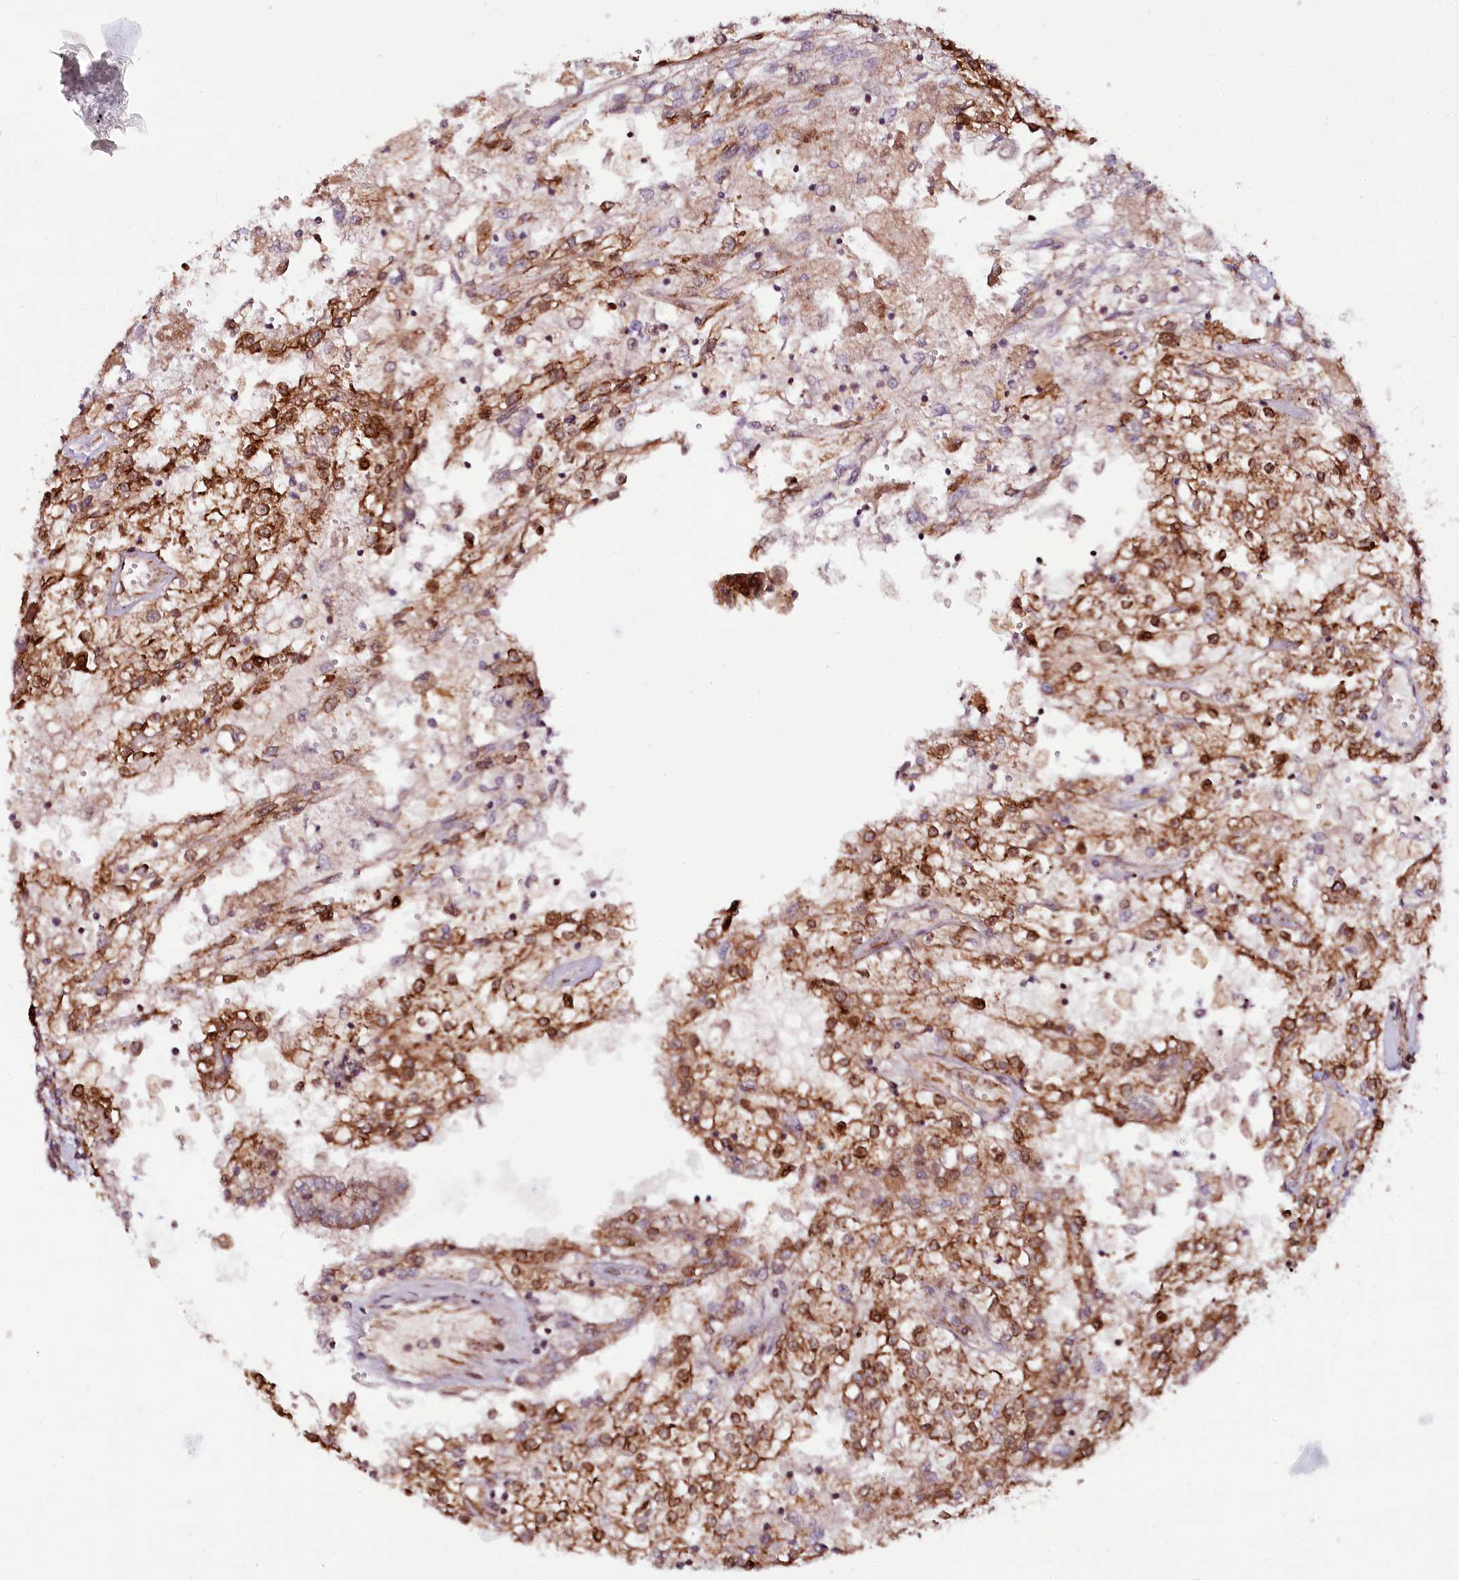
{"staining": {"intensity": "moderate", "quantity": ">75%", "location": "cytoplasmic/membranous,nuclear"}, "tissue": "renal cancer", "cell_type": "Tumor cells", "image_type": "cancer", "snomed": [{"axis": "morphology", "description": "Adenocarcinoma, NOS"}, {"axis": "topography", "description": "Kidney"}], "caption": "Immunohistochemistry (IHC) staining of renal adenocarcinoma, which shows medium levels of moderate cytoplasmic/membranous and nuclear staining in about >75% of tumor cells indicating moderate cytoplasmic/membranous and nuclear protein expression. The staining was performed using DAB (3,3'-diaminobenzidine) (brown) for protein detection and nuclei were counterstained in hematoxylin (blue).", "gene": "CUTC", "patient": {"sex": "female", "age": 52}}